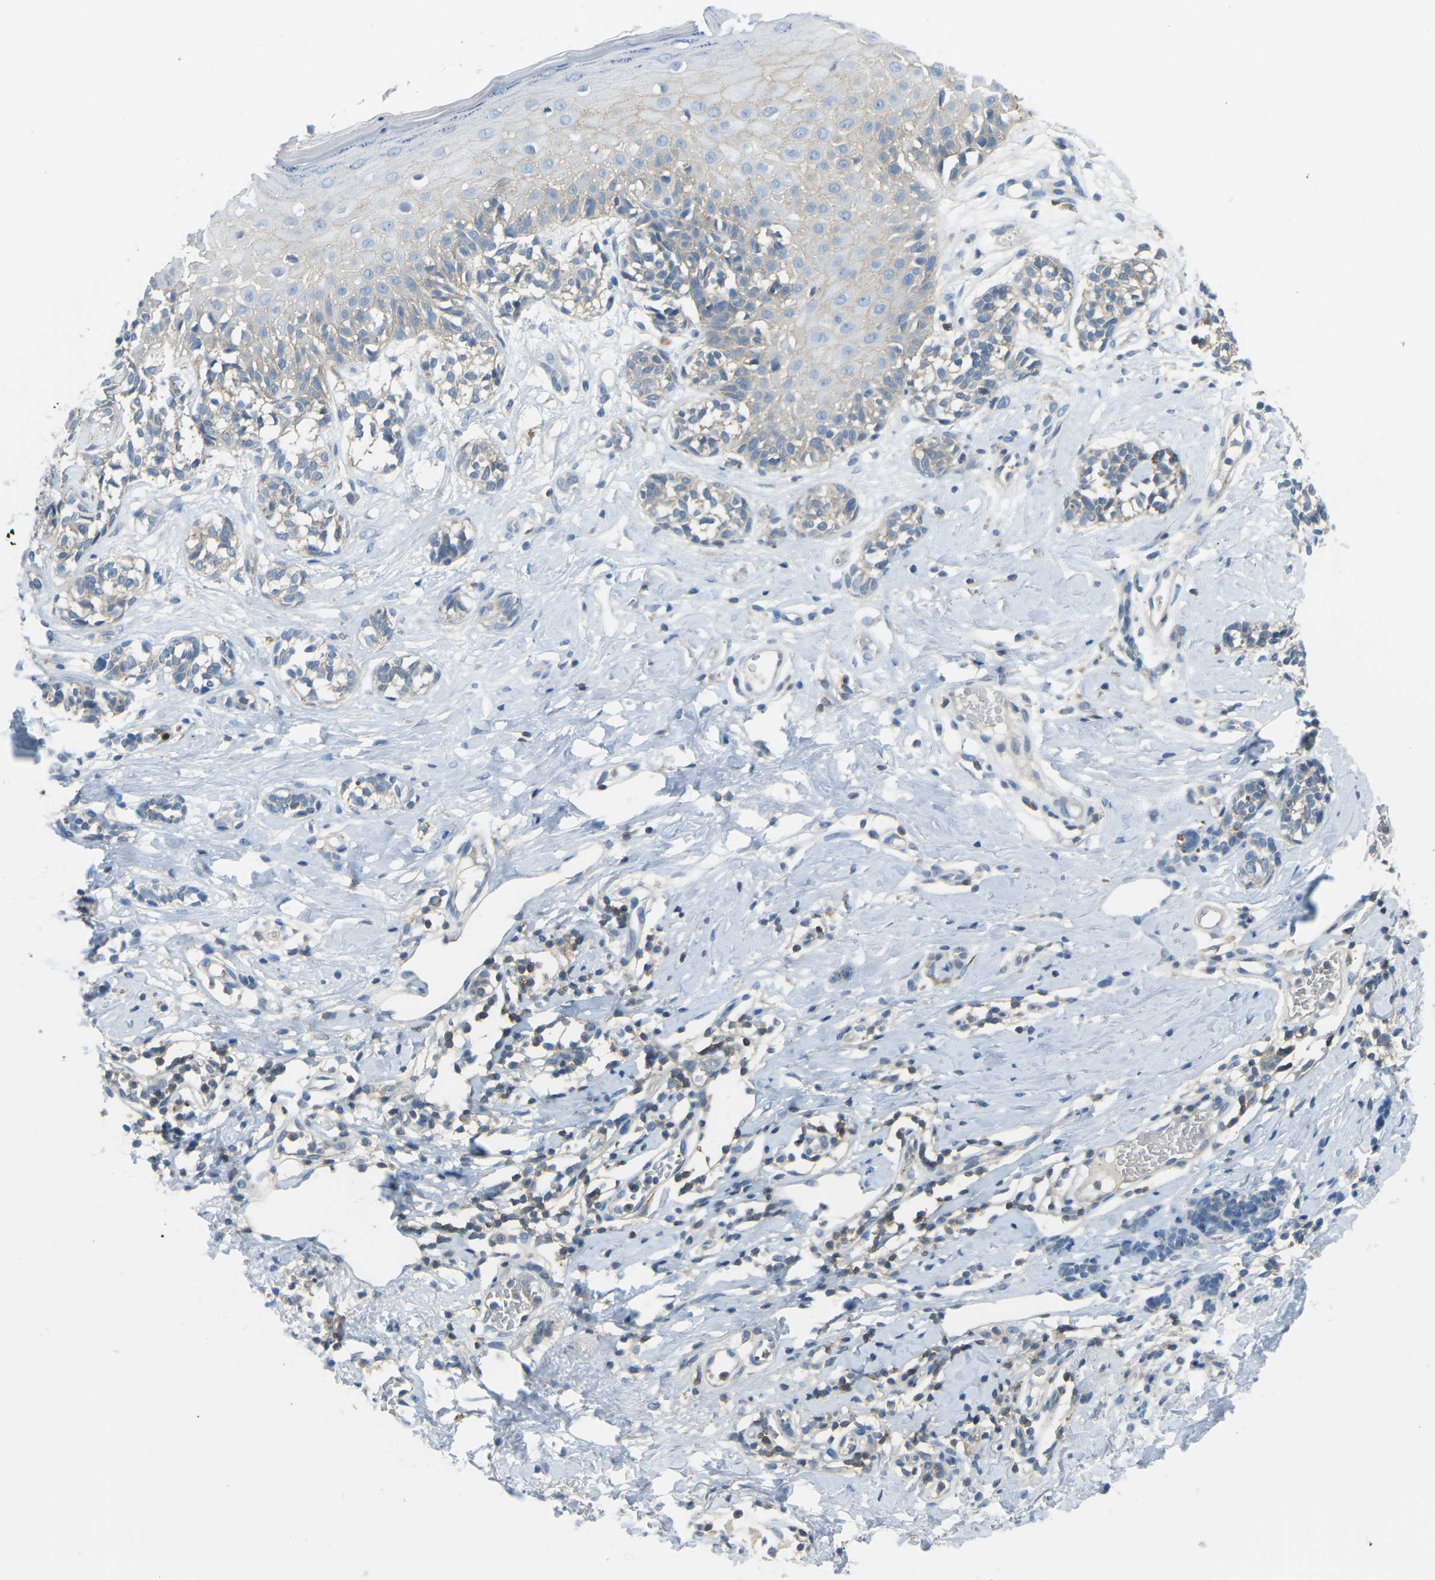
{"staining": {"intensity": "negative", "quantity": "none", "location": "none"}, "tissue": "melanoma", "cell_type": "Tumor cells", "image_type": "cancer", "snomed": [{"axis": "morphology", "description": "Malignant melanoma, NOS"}, {"axis": "topography", "description": "Skin"}], "caption": "IHC histopathology image of neoplastic tissue: human malignant melanoma stained with DAB exhibits no significant protein staining in tumor cells.", "gene": "CD47", "patient": {"sex": "male", "age": 64}}